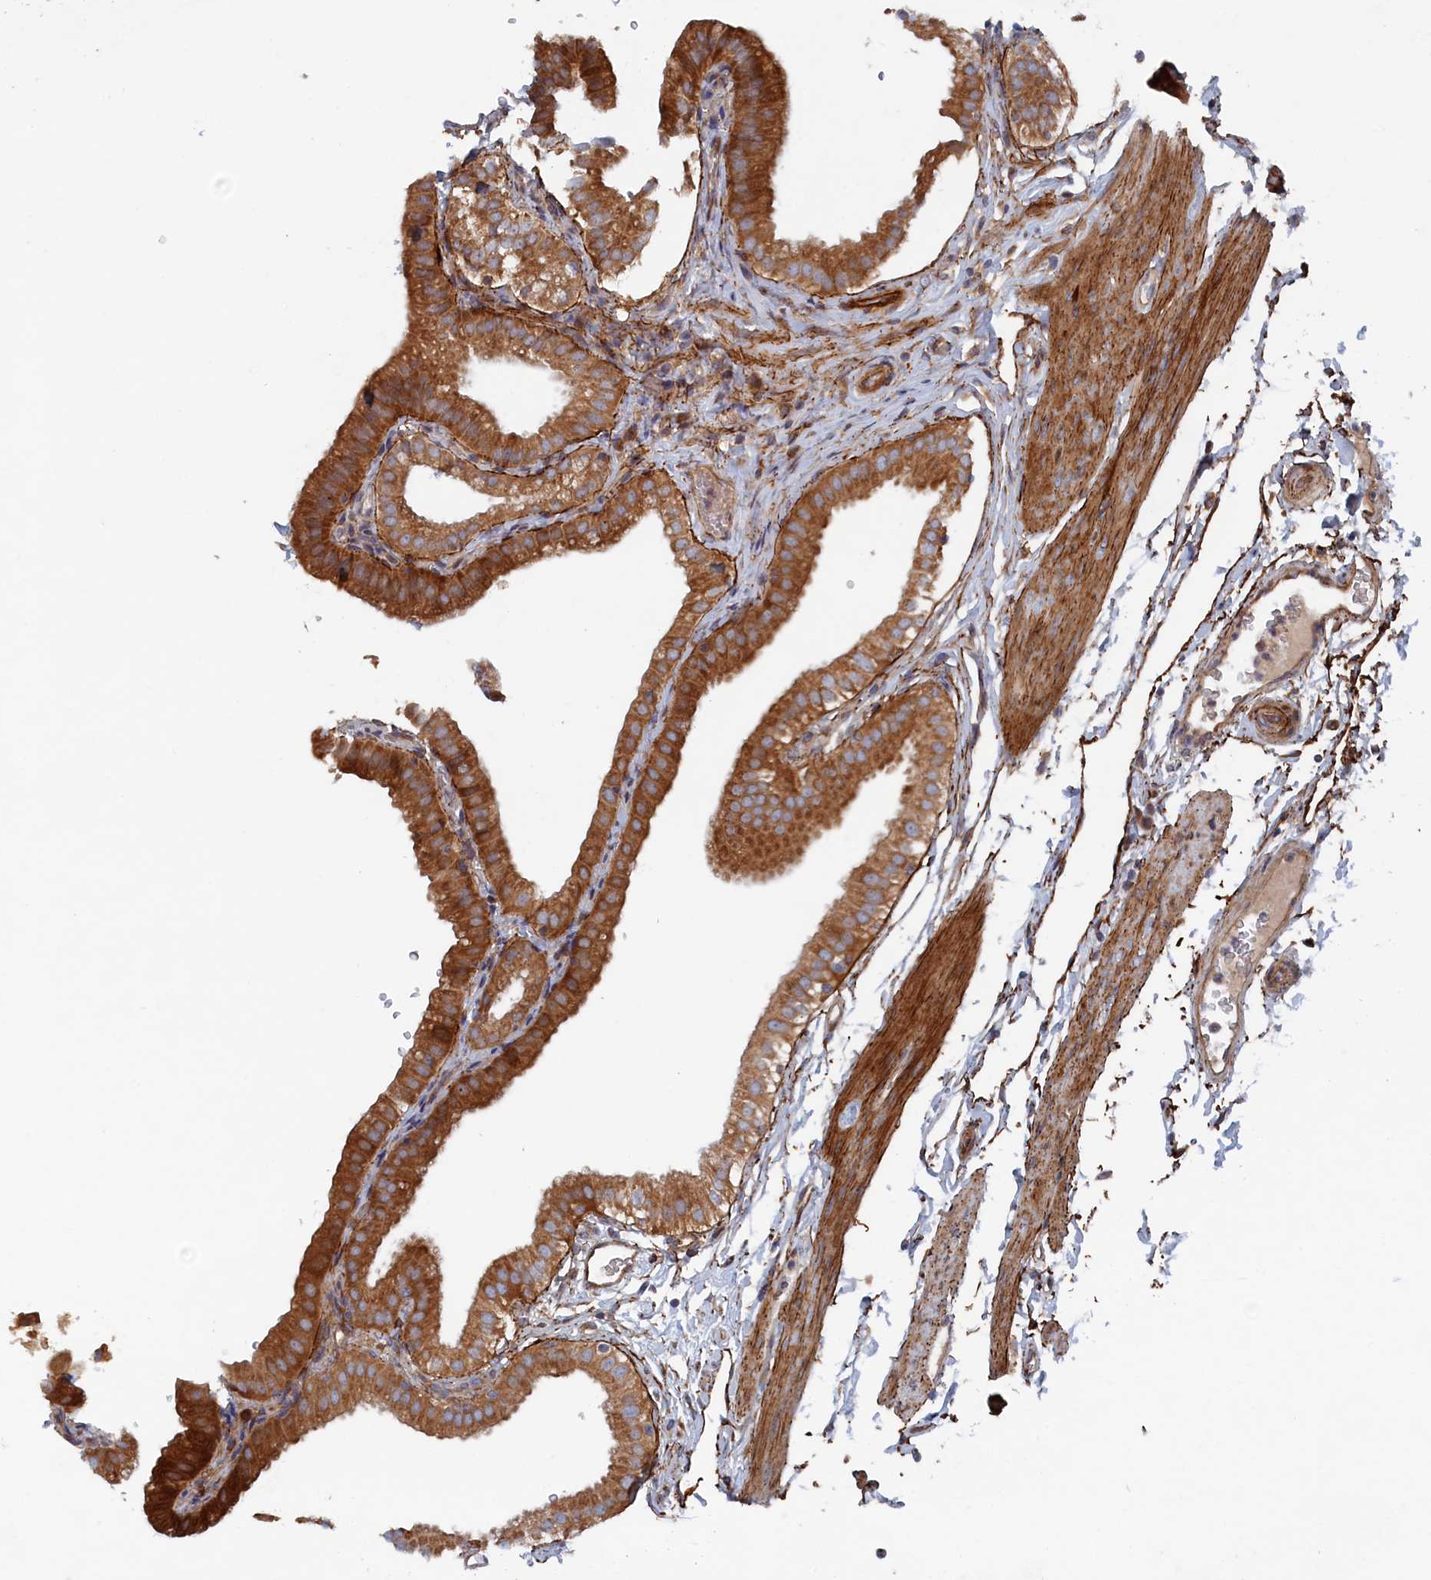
{"staining": {"intensity": "strong", "quantity": ">75%", "location": "cytoplasmic/membranous"}, "tissue": "gallbladder", "cell_type": "Glandular cells", "image_type": "normal", "snomed": [{"axis": "morphology", "description": "Normal tissue, NOS"}, {"axis": "topography", "description": "Gallbladder"}], "caption": "Gallbladder stained with immunohistochemistry (IHC) exhibits strong cytoplasmic/membranous expression in approximately >75% of glandular cells. (Brightfield microscopy of DAB IHC at high magnification).", "gene": "TMEM196", "patient": {"sex": "female", "age": 61}}